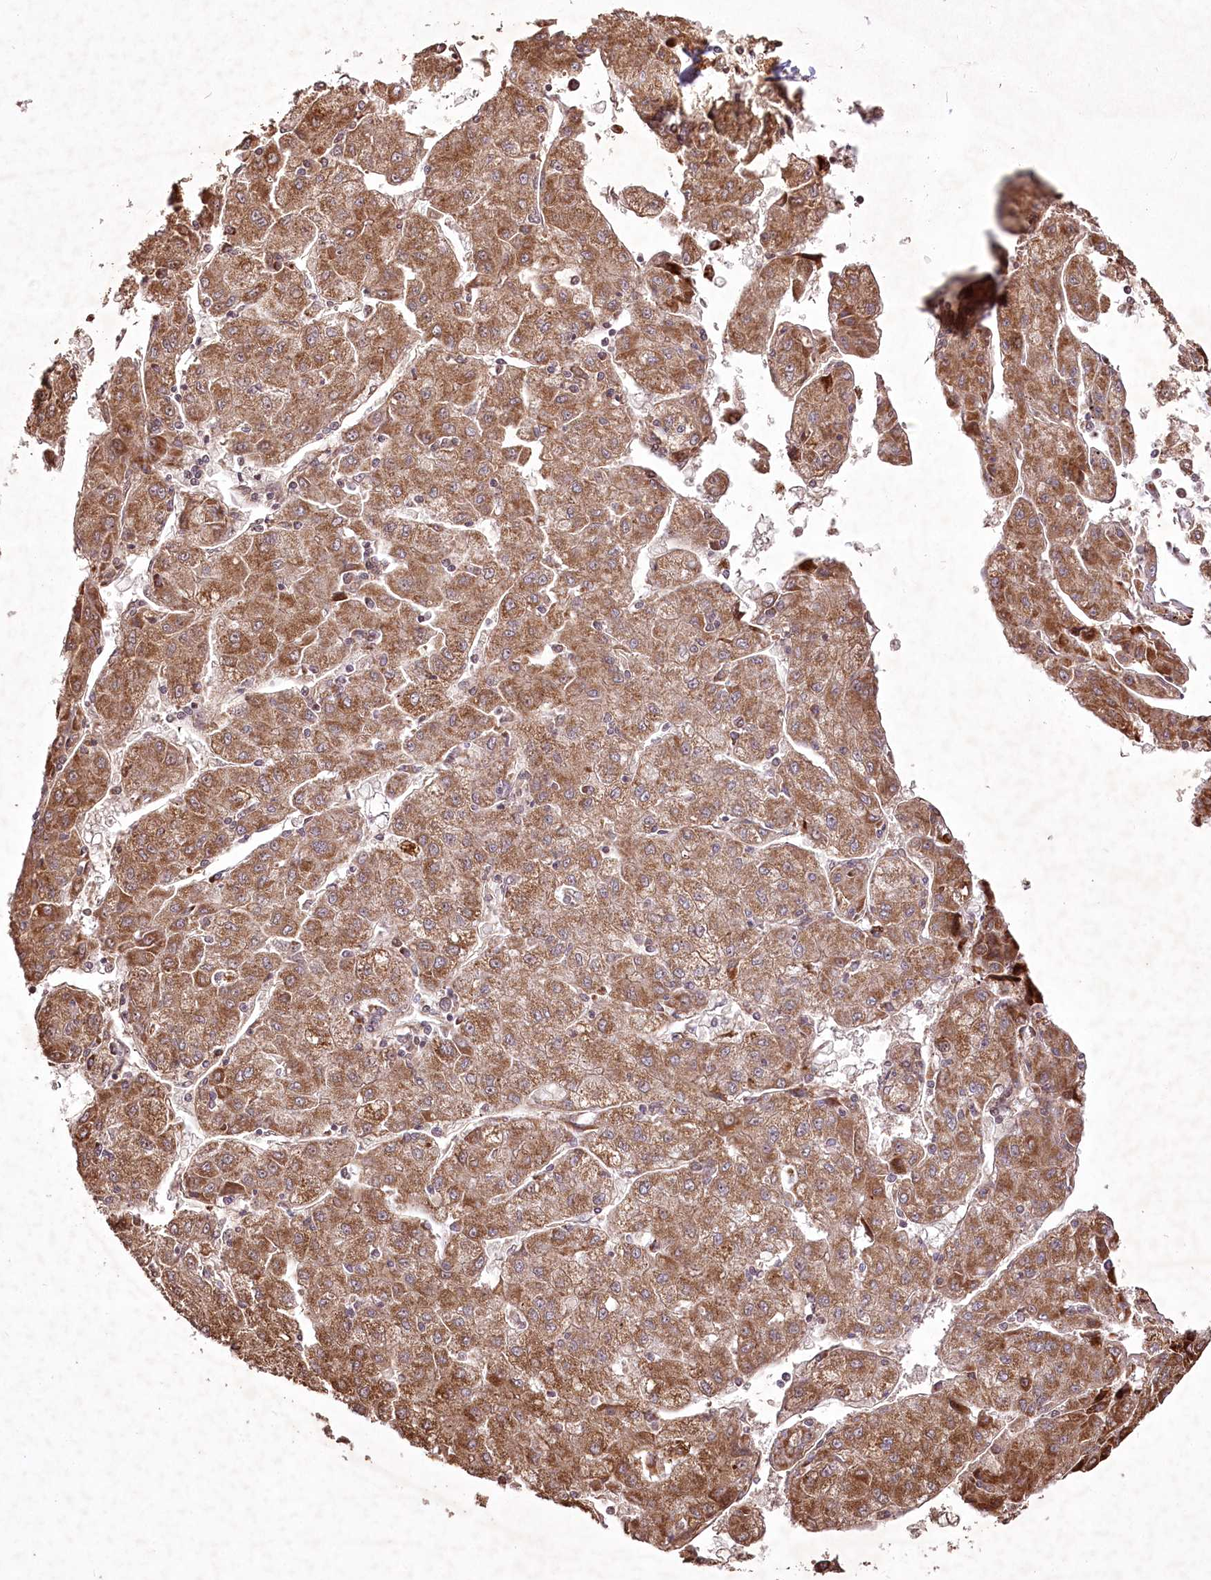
{"staining": {"intensity": "moderate", "quantity": ">75%", "location": "cytoplasmic/membranous"}, "tissue": "liver cancer", "cell_type": "Tumor cells", "image_type": "cancer", "snomed": [{"axis": "morphology", "description": "Carcinoma, Hepatocellular, NOS"}, {"axis": "topography", "description": "Liver"}], "caption": "A histopathology image of human hepatocellular carcinoma (liver) stained for a protein displays moderate cytoplasmic/membranous brown staining in tumor cells.", "gene": "PSTK", "patient": {"sex": "male", "age": 72}}